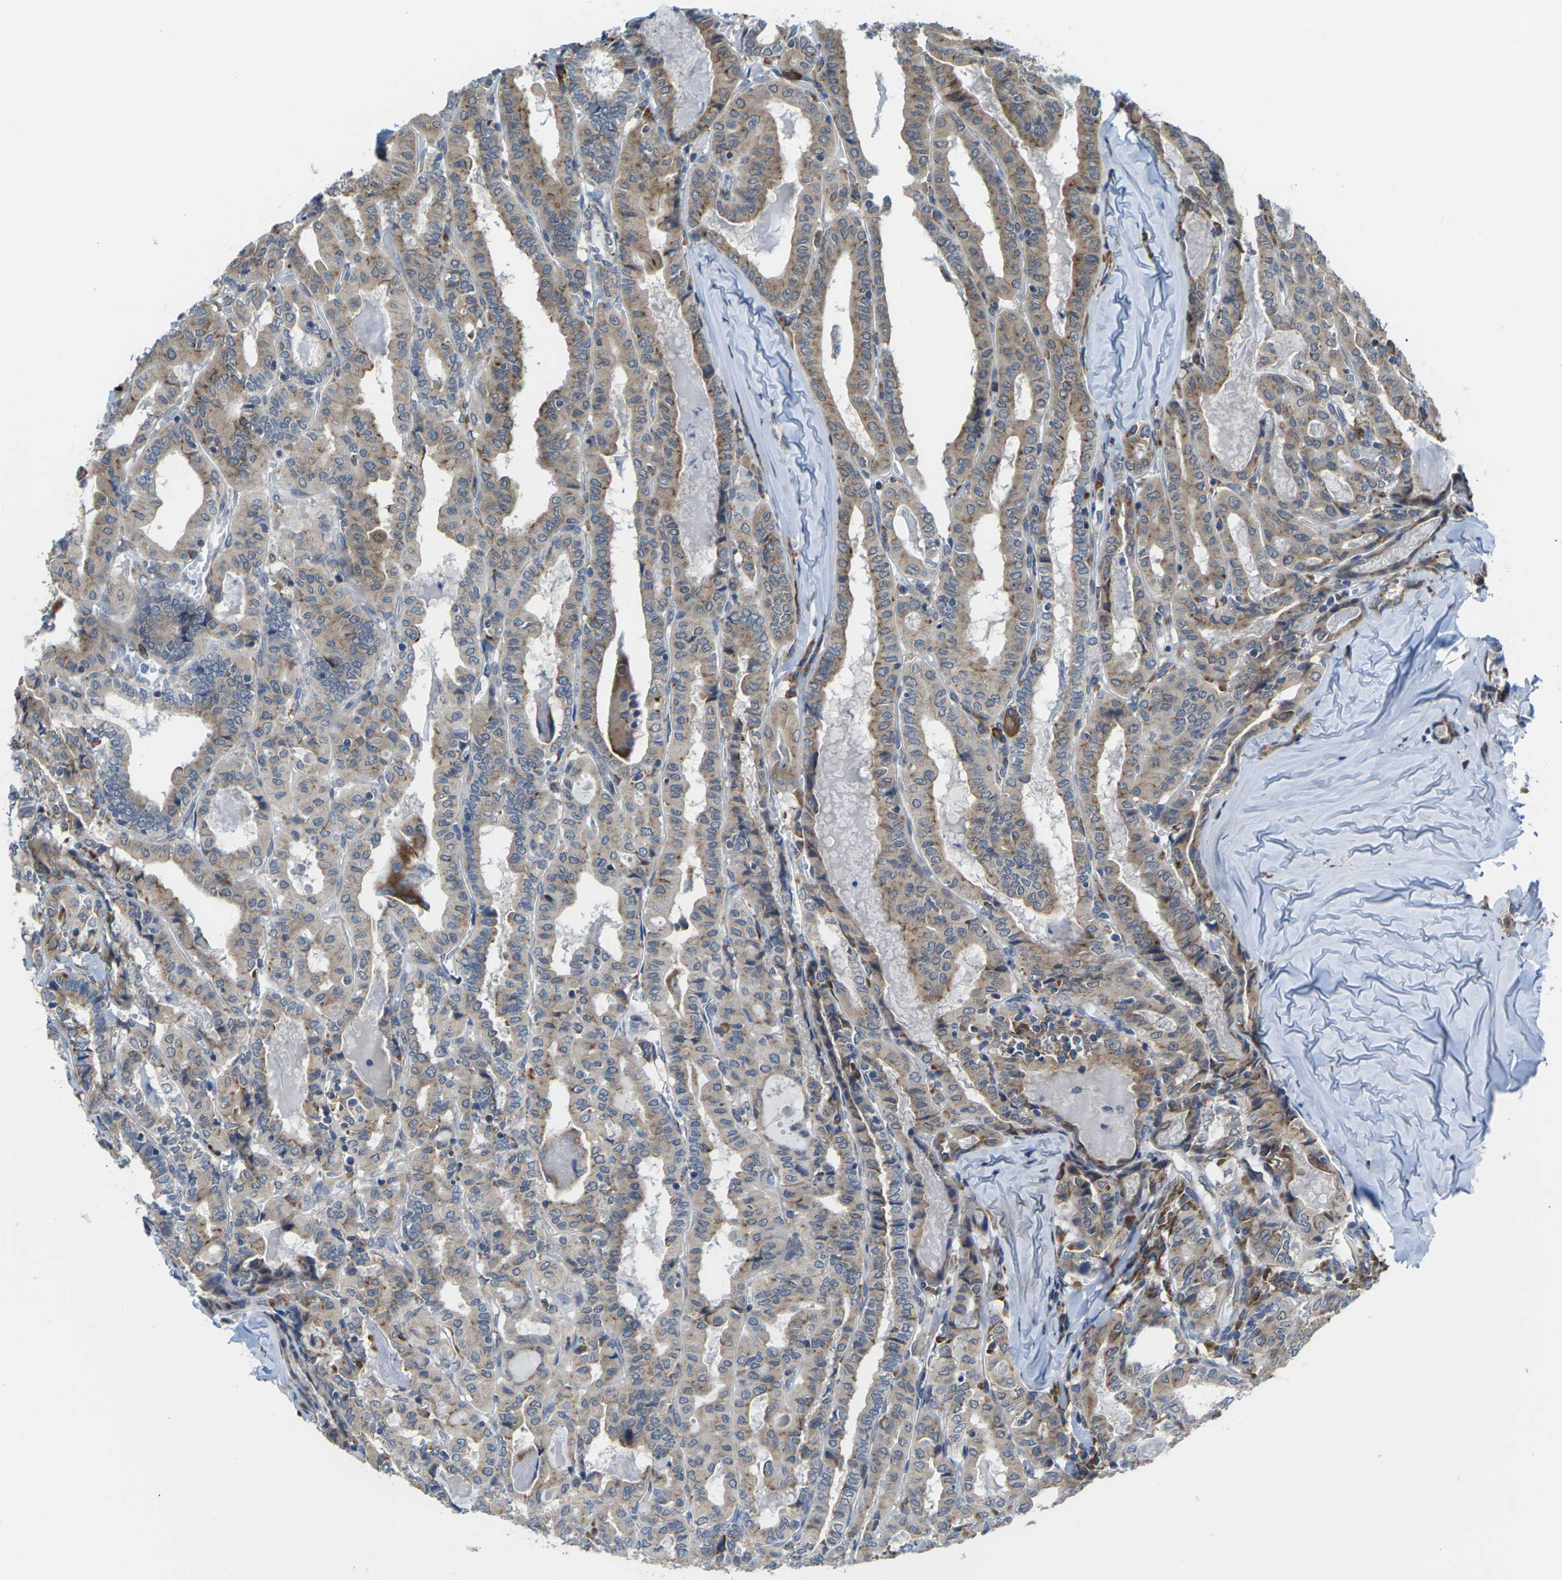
{"staining": {"intensity": "weak", "quantity": "25%-75%", "location": "cytoplasmic/membranous"}, "tissue": "thyroid cancer", "cell_type": "Tumor cells", "image_type": "cancer", "snomed": [{"axis": "morphology", "description": "Papillary adenocarcinoma, NOS"}, {"axis": "topography", "description": "Thyroid gland"}], "caption": "Thyroid papillary adenocarcinoma stained with a protein marker reveals weak staining in tumor cells.", "gene": "PDZK1IP1", "patient": {"sex": "female", "age": 42}}